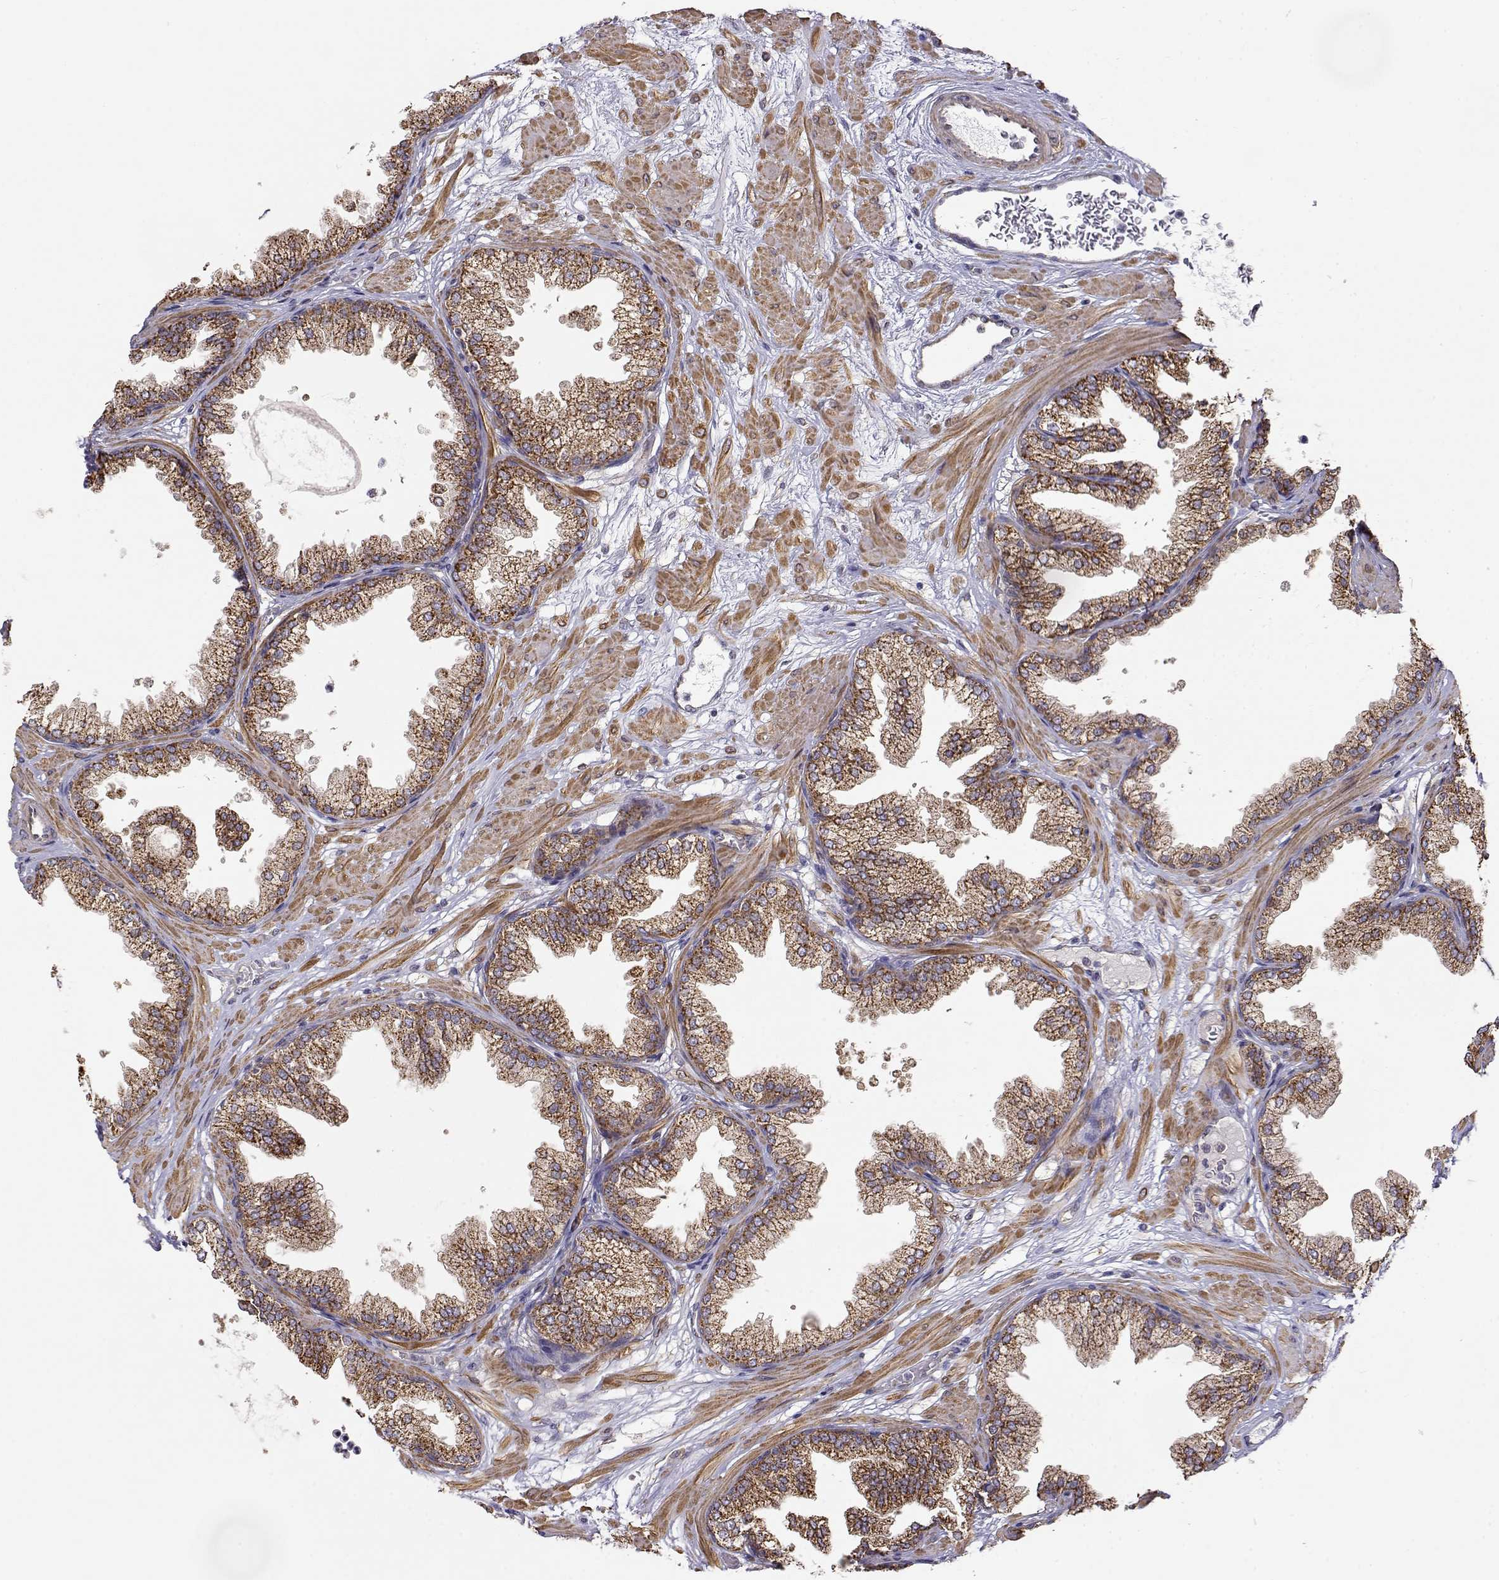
{"staining": {"intensity": "strong", "quantity": ">75%", "location": "cytoplasmic/membranous"}, "tissue": "prostate", "cell_type": "Glandular cells", "image_type": "normal", "snomed": [{"axis": "morphology", "description": "Normal tissue, NOS"}, {"axis": "topography", "description": "Prostate"}], "caption": "Protein analysis of normal prostate displays strong cytoplasmic/membranous staining in about >75% of glandular cells.", "gene": "PAIP1", "patient": {"sex": "male", "age": 37}}